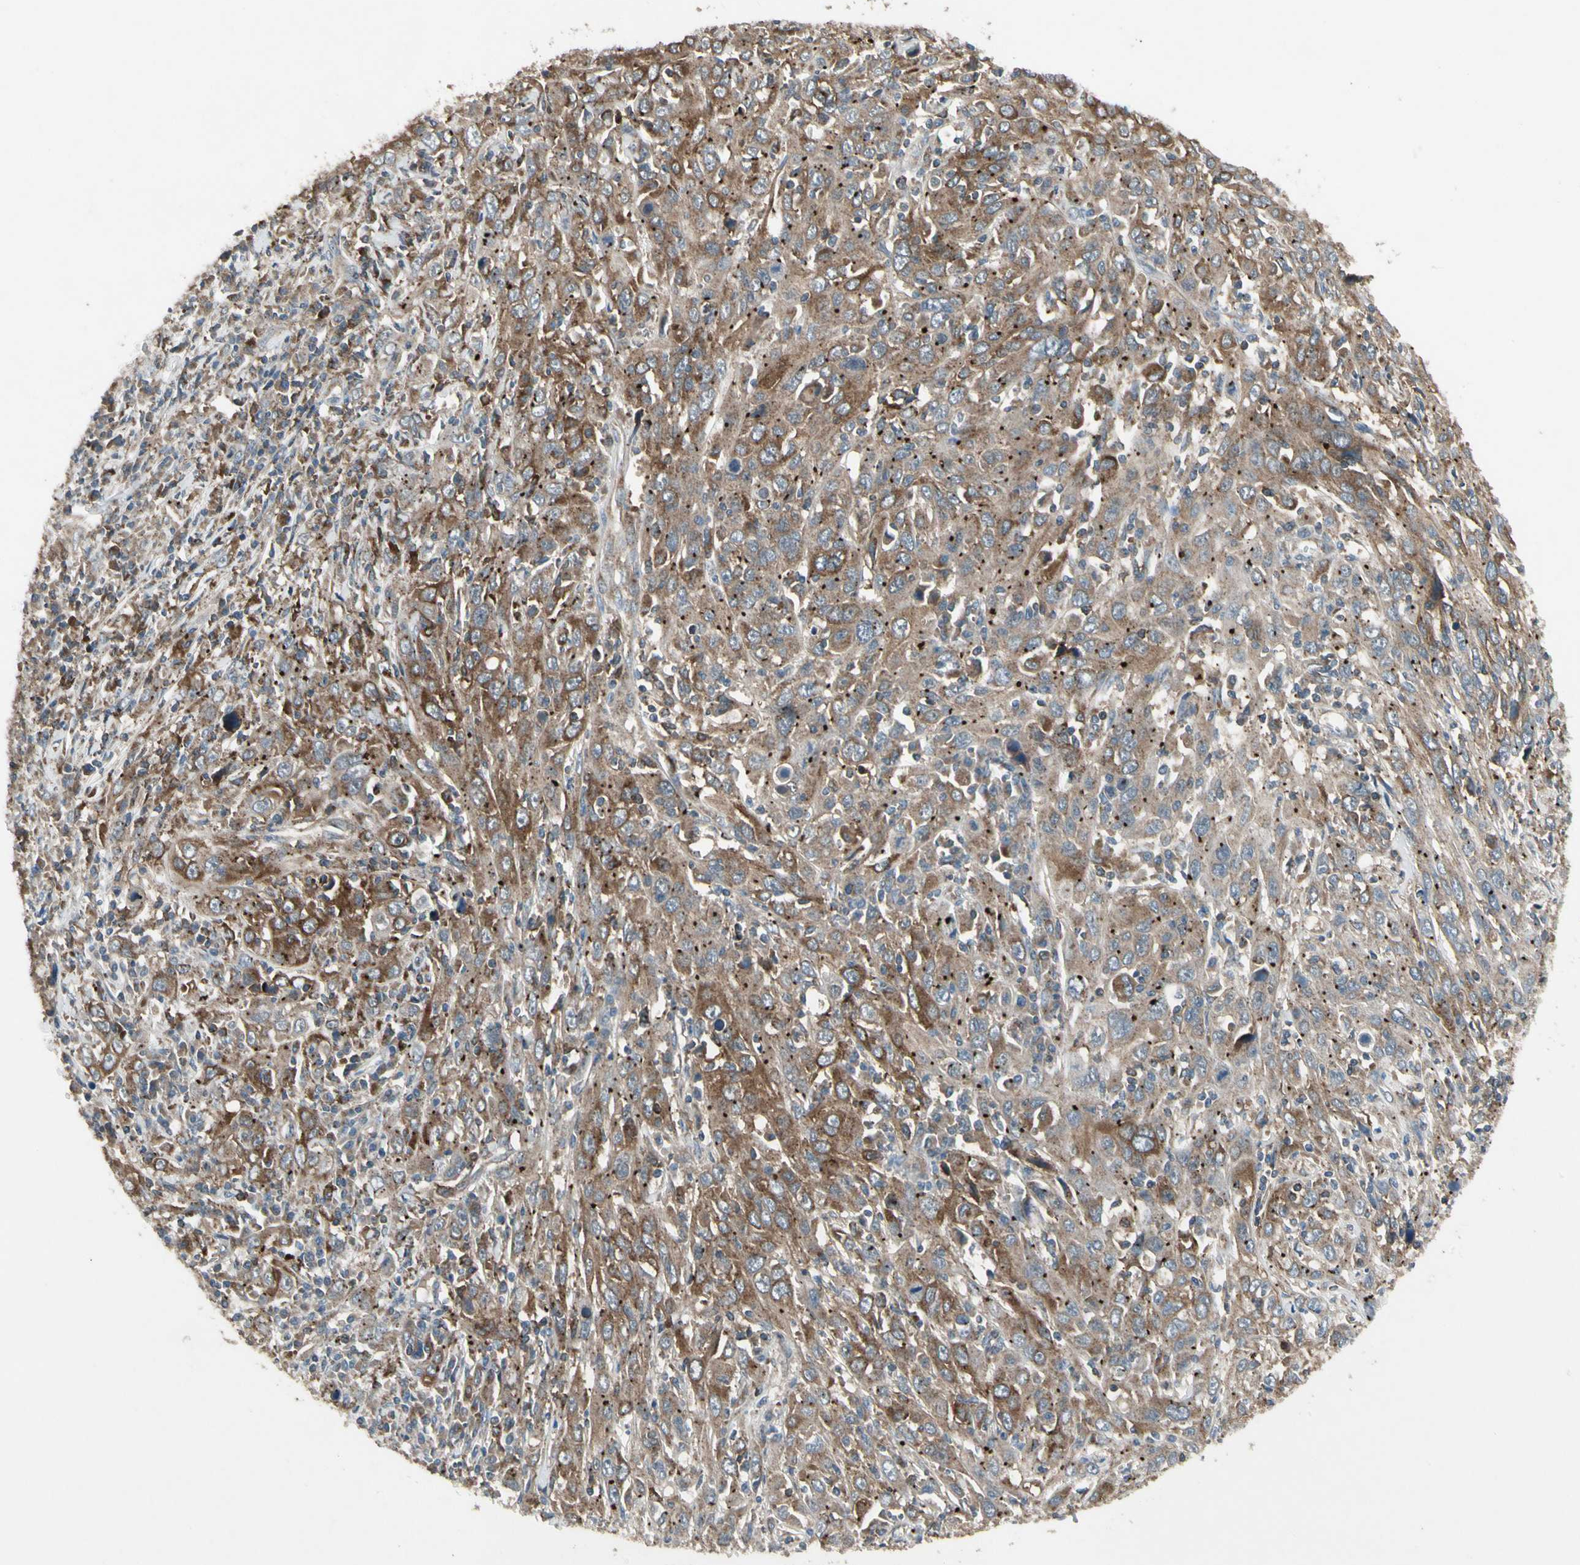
{"staining": {"intensity": "moderate", "quantity": ">75%", "location": "cytoplasmic/membranous"}, "tissue": "cervical cancer", "cell_type": "Tumor cells", "image_type": "cancer", "snomed": [{"axis": "morphology", "description": "Squamous cell carcinoma, NOS"}, {"axis": "topography", "description": "Cervix"}], "caption": "Cervical cancer (squamous cell carcinoma) stained with immunohistochemistry exhibits moderate cytoplasmic/membranous staining in approximately >75% of tumor cells.", "gene": "NMI", "patient": {"sex": "female", "age": 46}}